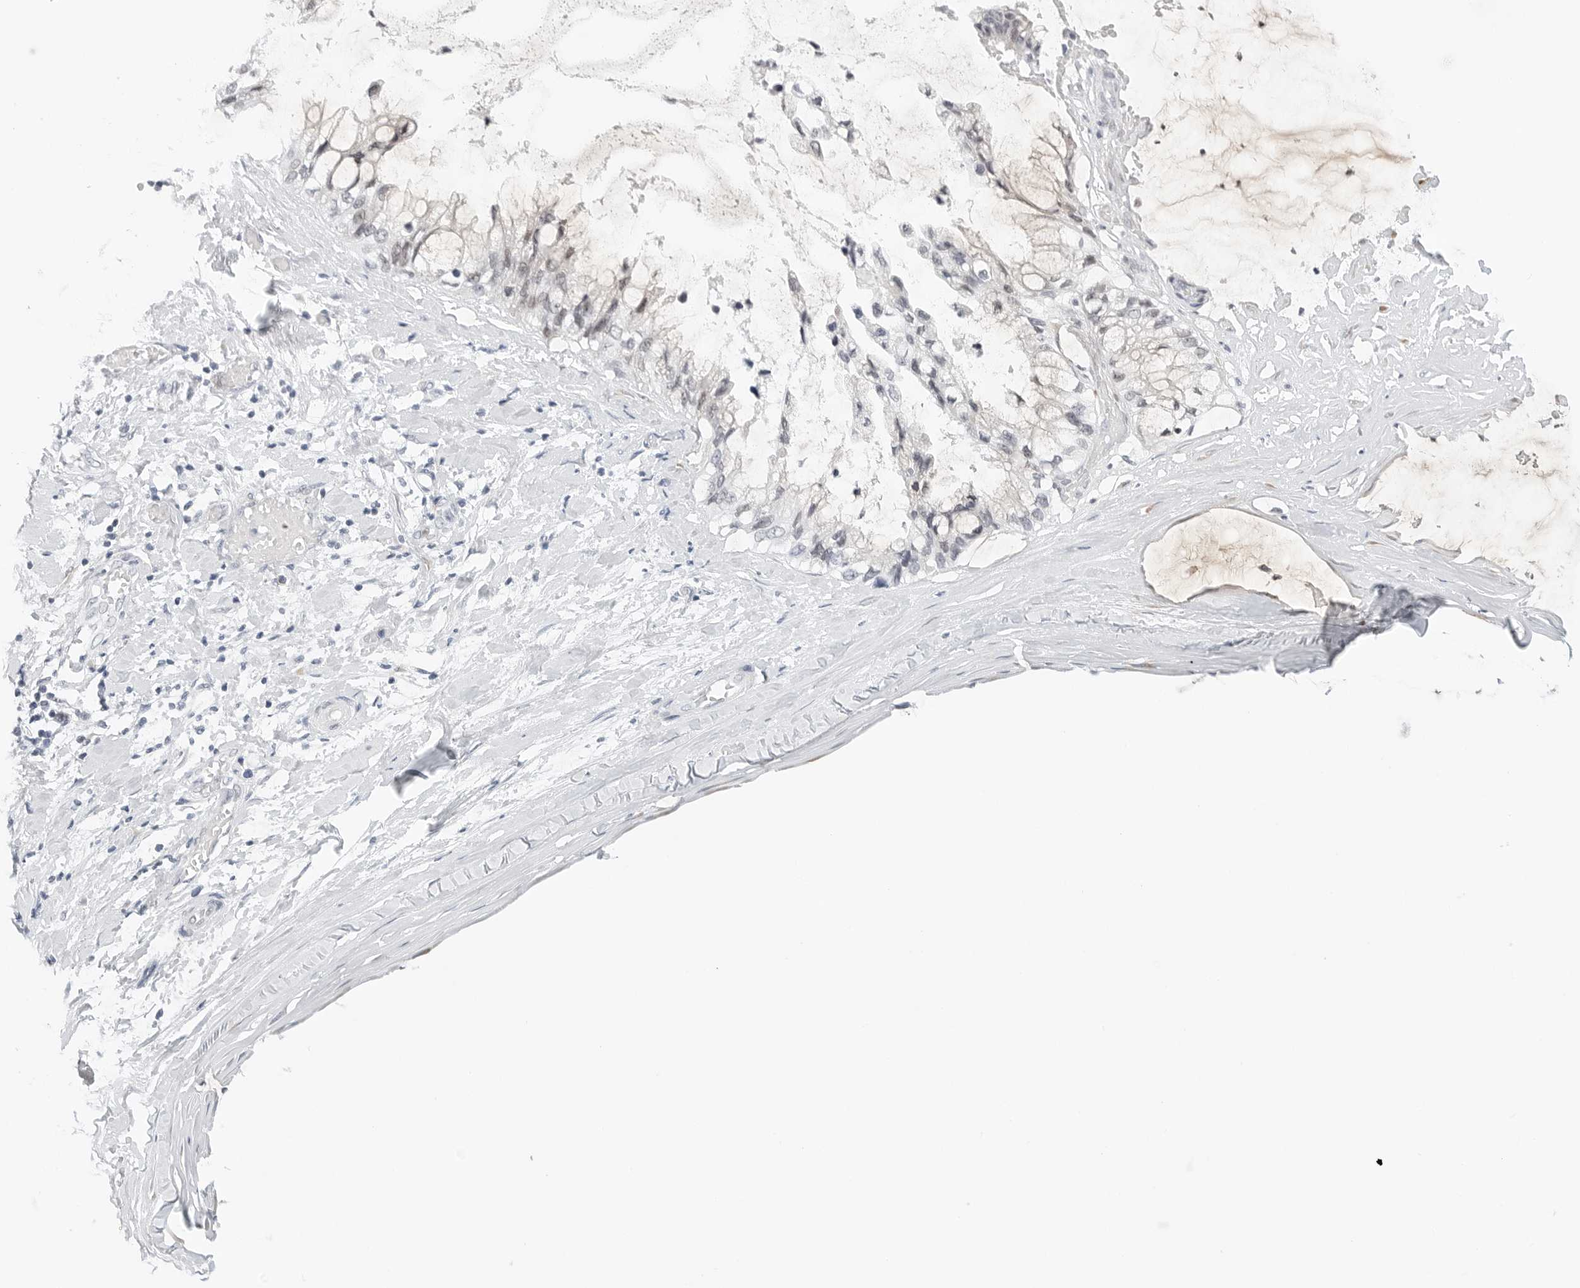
{"staining": {"intensity": "negative", "quantity": "none", "location": "none"}, "tissue": "ovarian cancer", "cell_type": "Tumor cells", "image_type": "cancer", "snomed": [{"axis": "morphology", "description": "Cystadenocarcinoma, mucinous, NOS"}, {"axis": "topography", "description": "Ovary"}], "caption": "Tumor cells are negative for brown protein staining in mucinous cystadenocarcinoma (ovarian).", "gene": "TSEN2", "patient": {"sex": "female", "age": 39}}